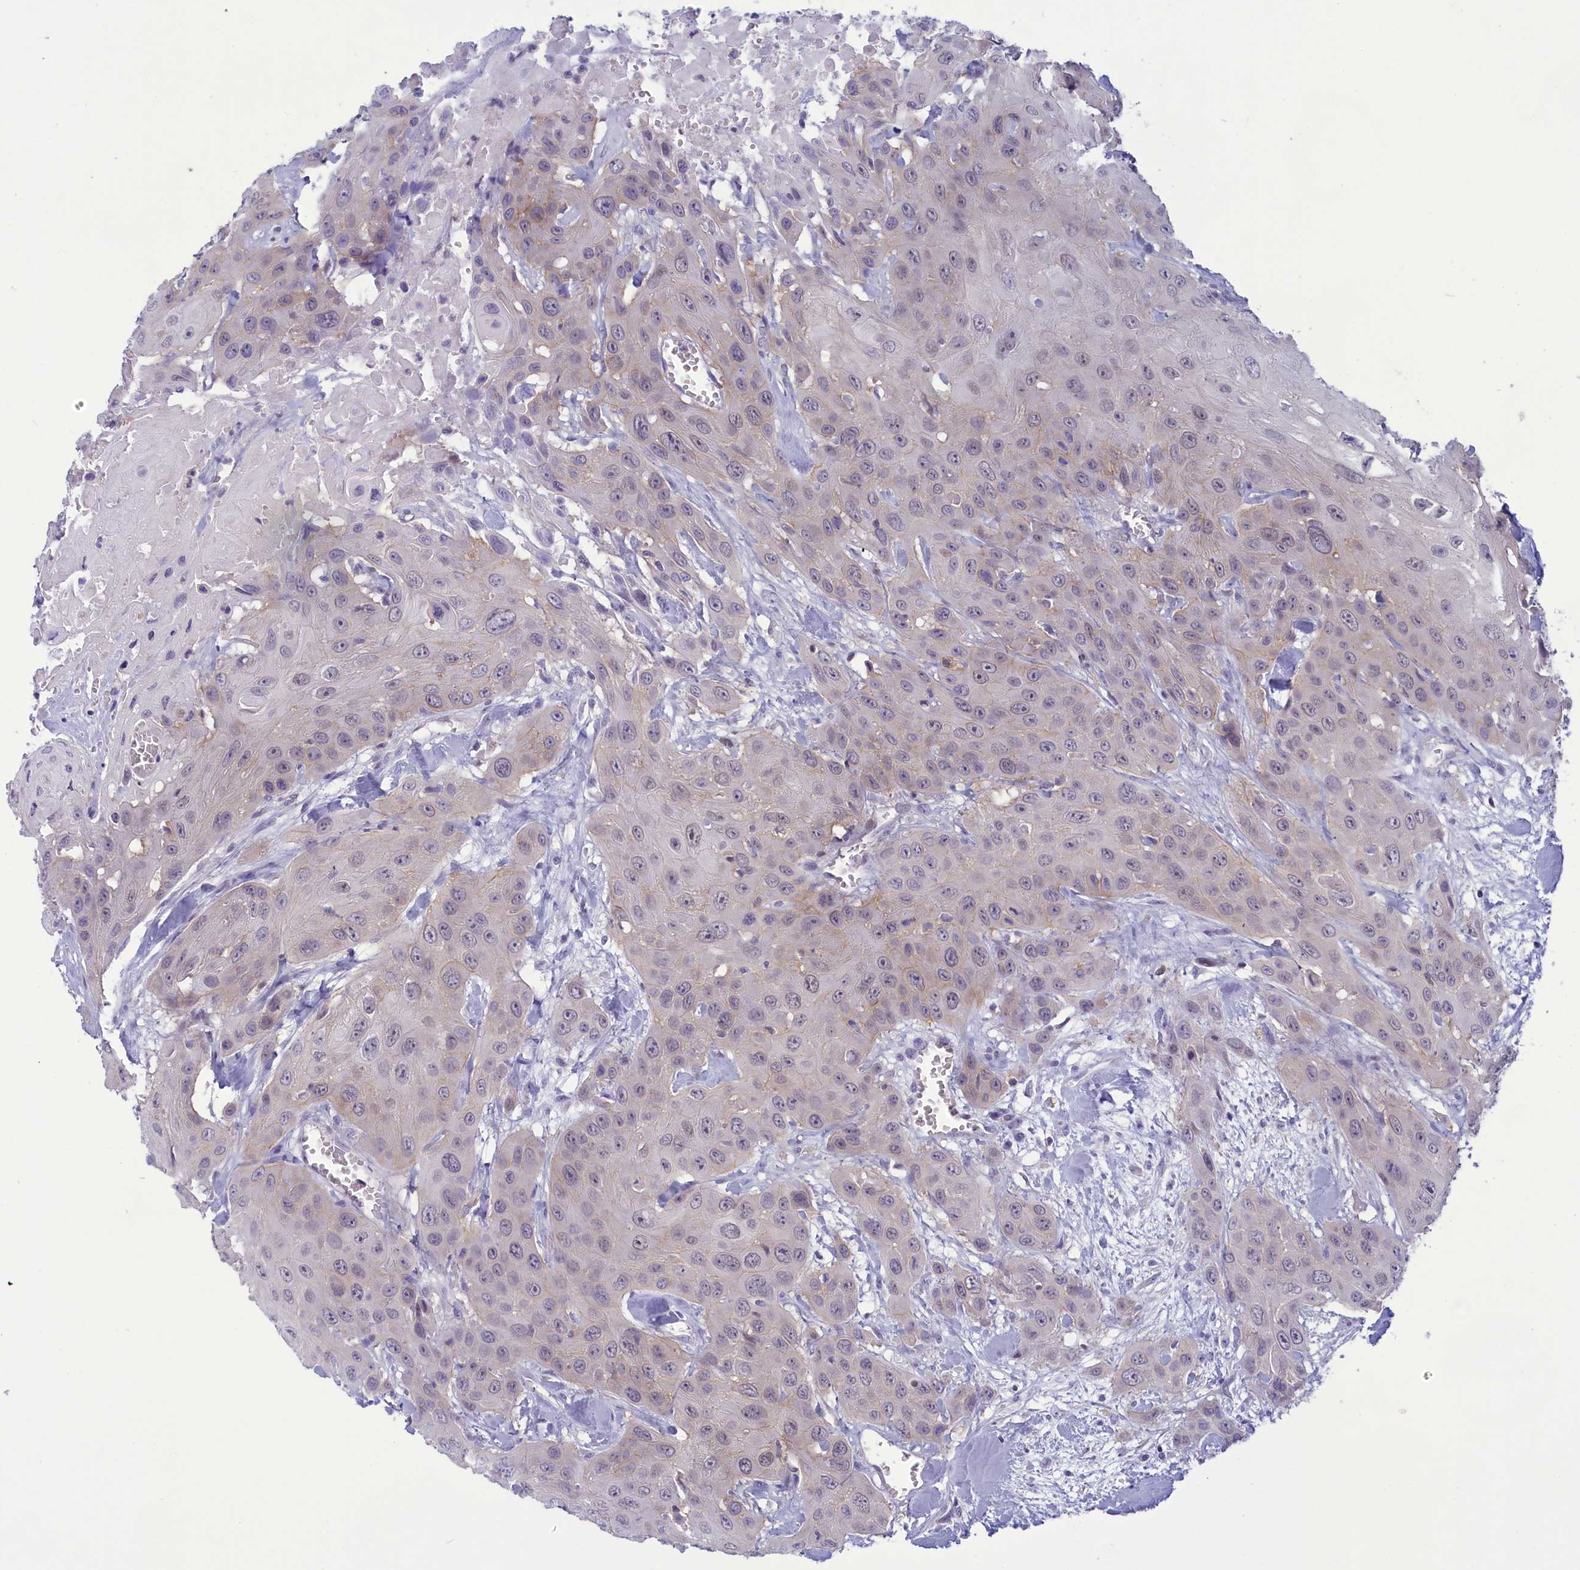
{"staining": {"intensity": "weak", "quantity": "<25%", "location": "cytoplasmic/membranous"}, "tissue": "head and neck cancer", "cell_type": "Tumor cells", "image_type": "cancer", "snomed": [{"axis": "morphology", "description": "Squamous cell carcinoma, NOS"}, {"axis": "topography", "description": "Head-Neck"}], "caption": "Tumor cells are negative for protein expression in human squamous cell carcinoma (head and neck).", "gene": "CORO2A", "patient": {"sex": "male", "age": 81}}